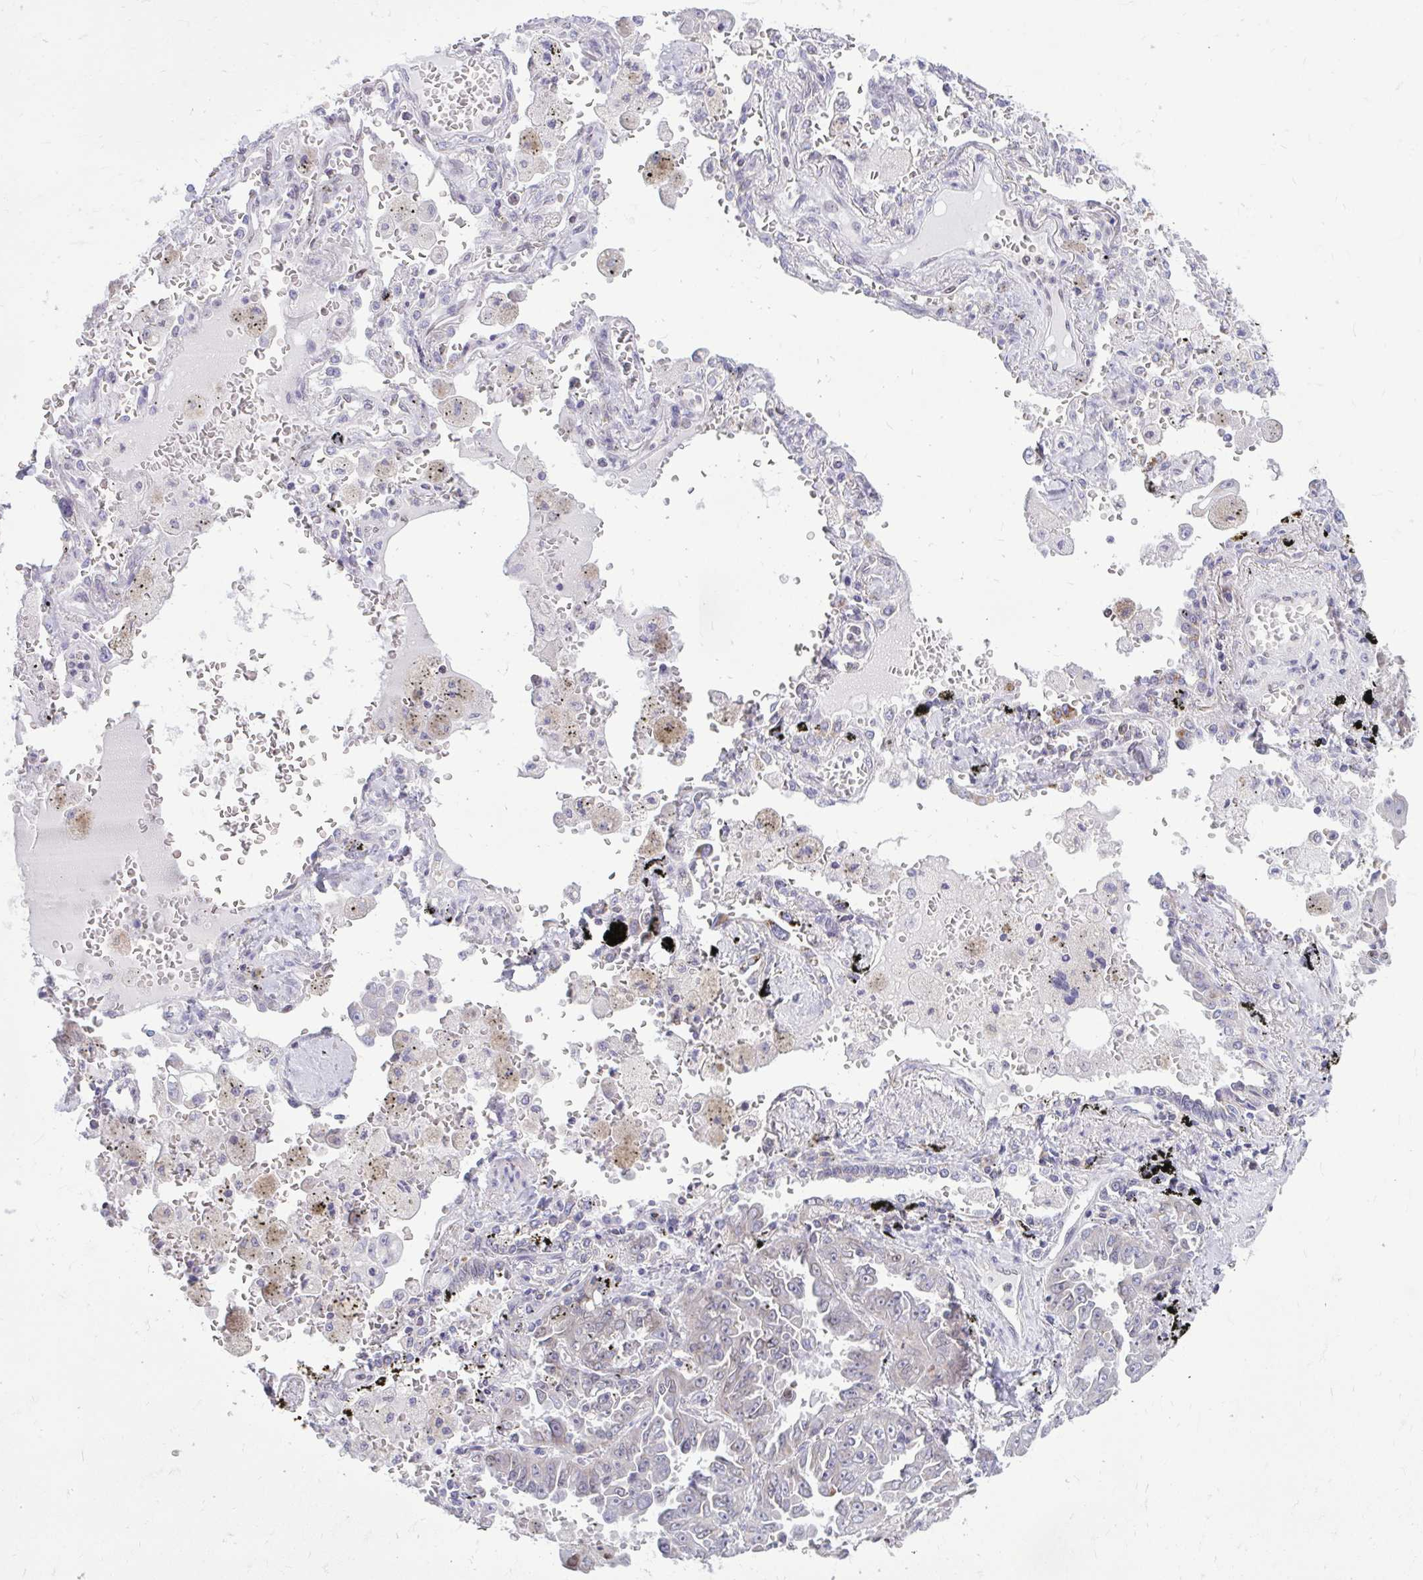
{"staining": {"intensity": "negative", "quantity": "none", "location": "none"}, "tissue": "lung cancer", "cell_type": "Tumor cells", "image_type": "cancer", "snomed": [{"axis": "morphology", "description": "Adenocarcinoma, NOS"}, {"axis": "topography", "description": "Lung"}], "caption": "Lung cancer was stained to show a protein in brown. There is no significant positivity in tumor cells. The staining was performed using DAB to visualize the protein expression in brown, while the nuclei were stained in blue with hematoxylin (Magnification: 20x).", "gene": "RPS6KA2", "patient": {"sex": "female", "age": 52}}